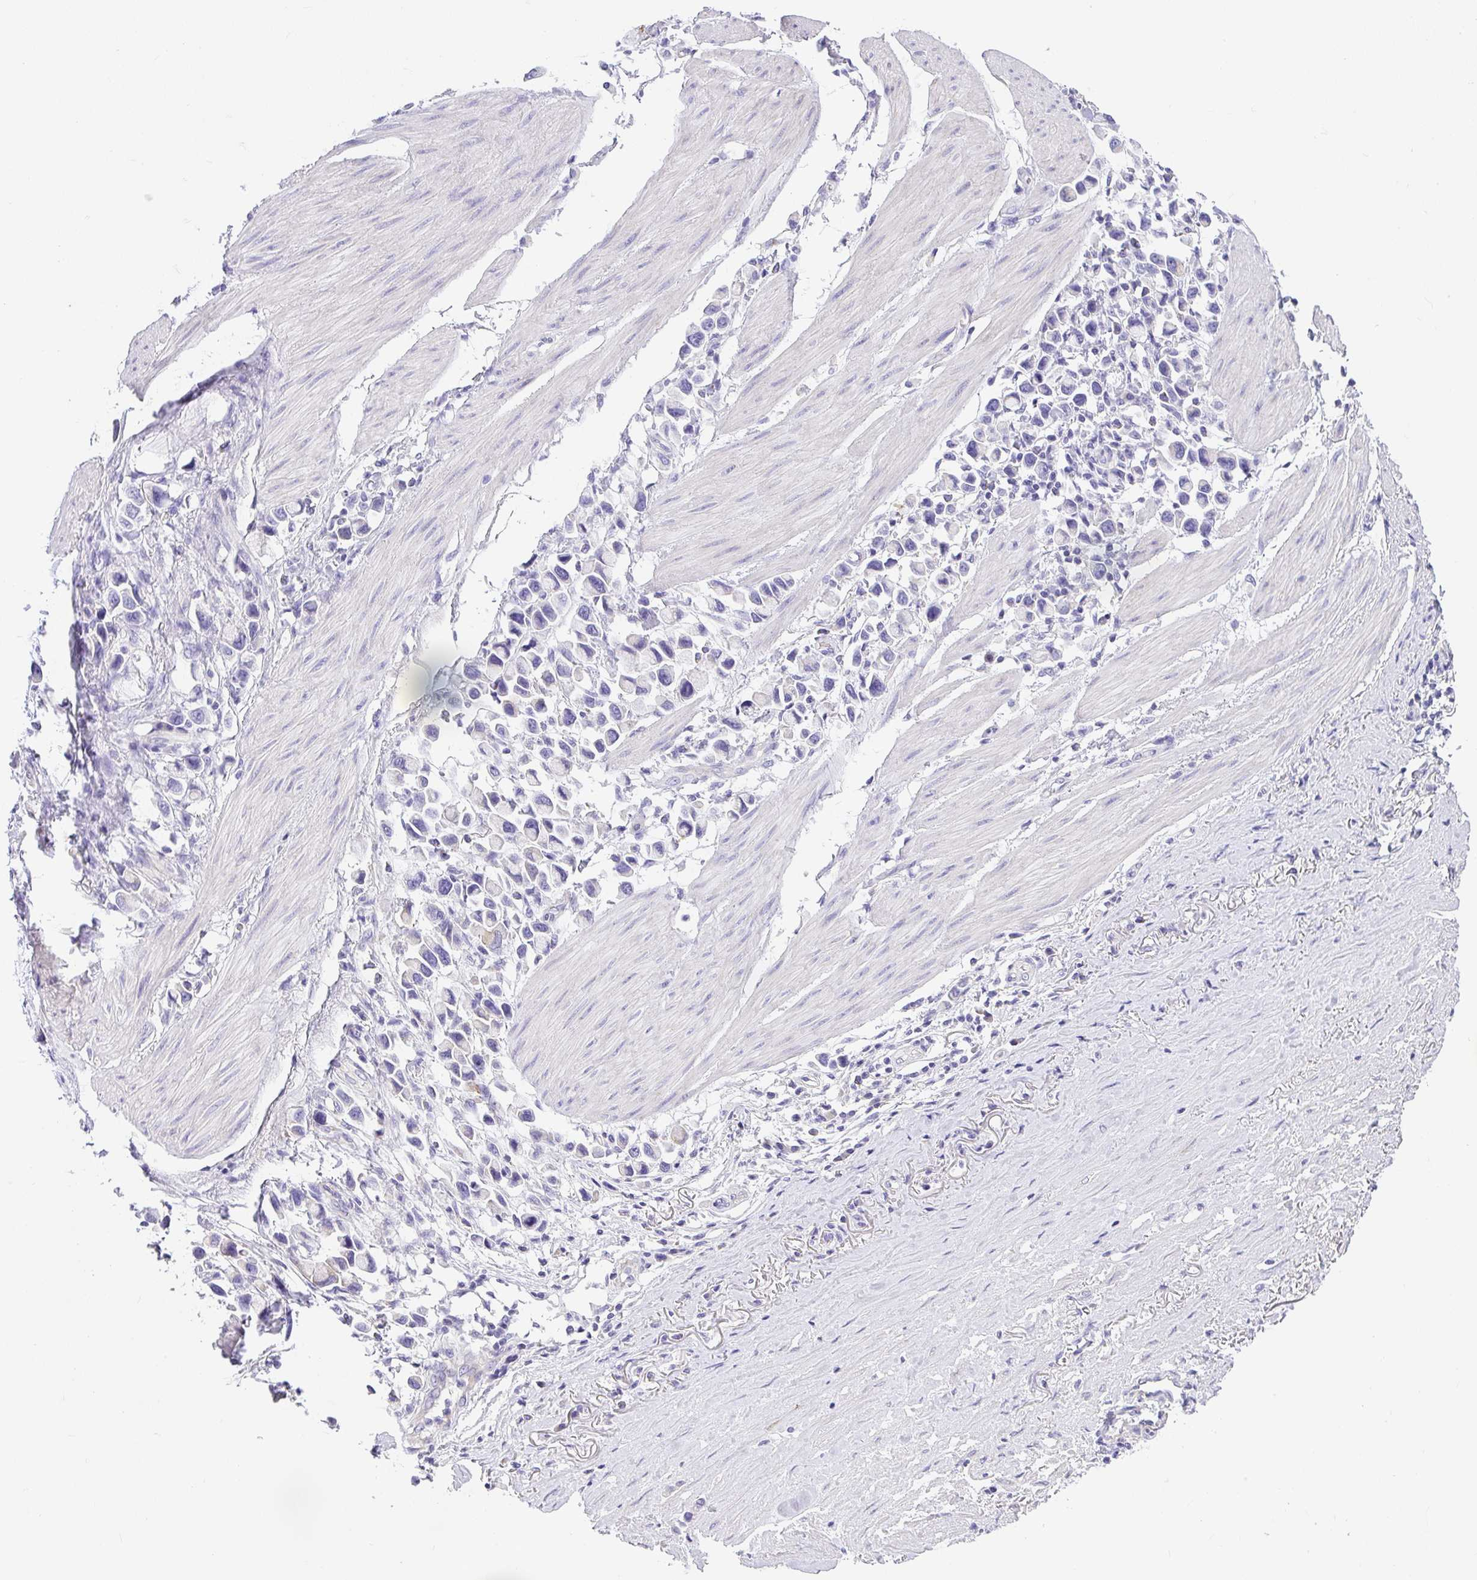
{"staining": {"intensity": "negative", "quantity": "none", "location": "none"}, "tissue": "stomach cancer", "cell_type": "Tumor cells", "image_type": "cancer", "snomed": [{"axis": "morphology", "description": "Adenocarcinoma, NOS"}, {"axis": "topography", "description": "Stomach"}], "caption": "Immunohistochemical staining of adenocarcinoma (stomach) exhibits no significant expression in tumor cells.", "gene": "PLPPR3", "patient": {"sex": "female", "age": 81}}